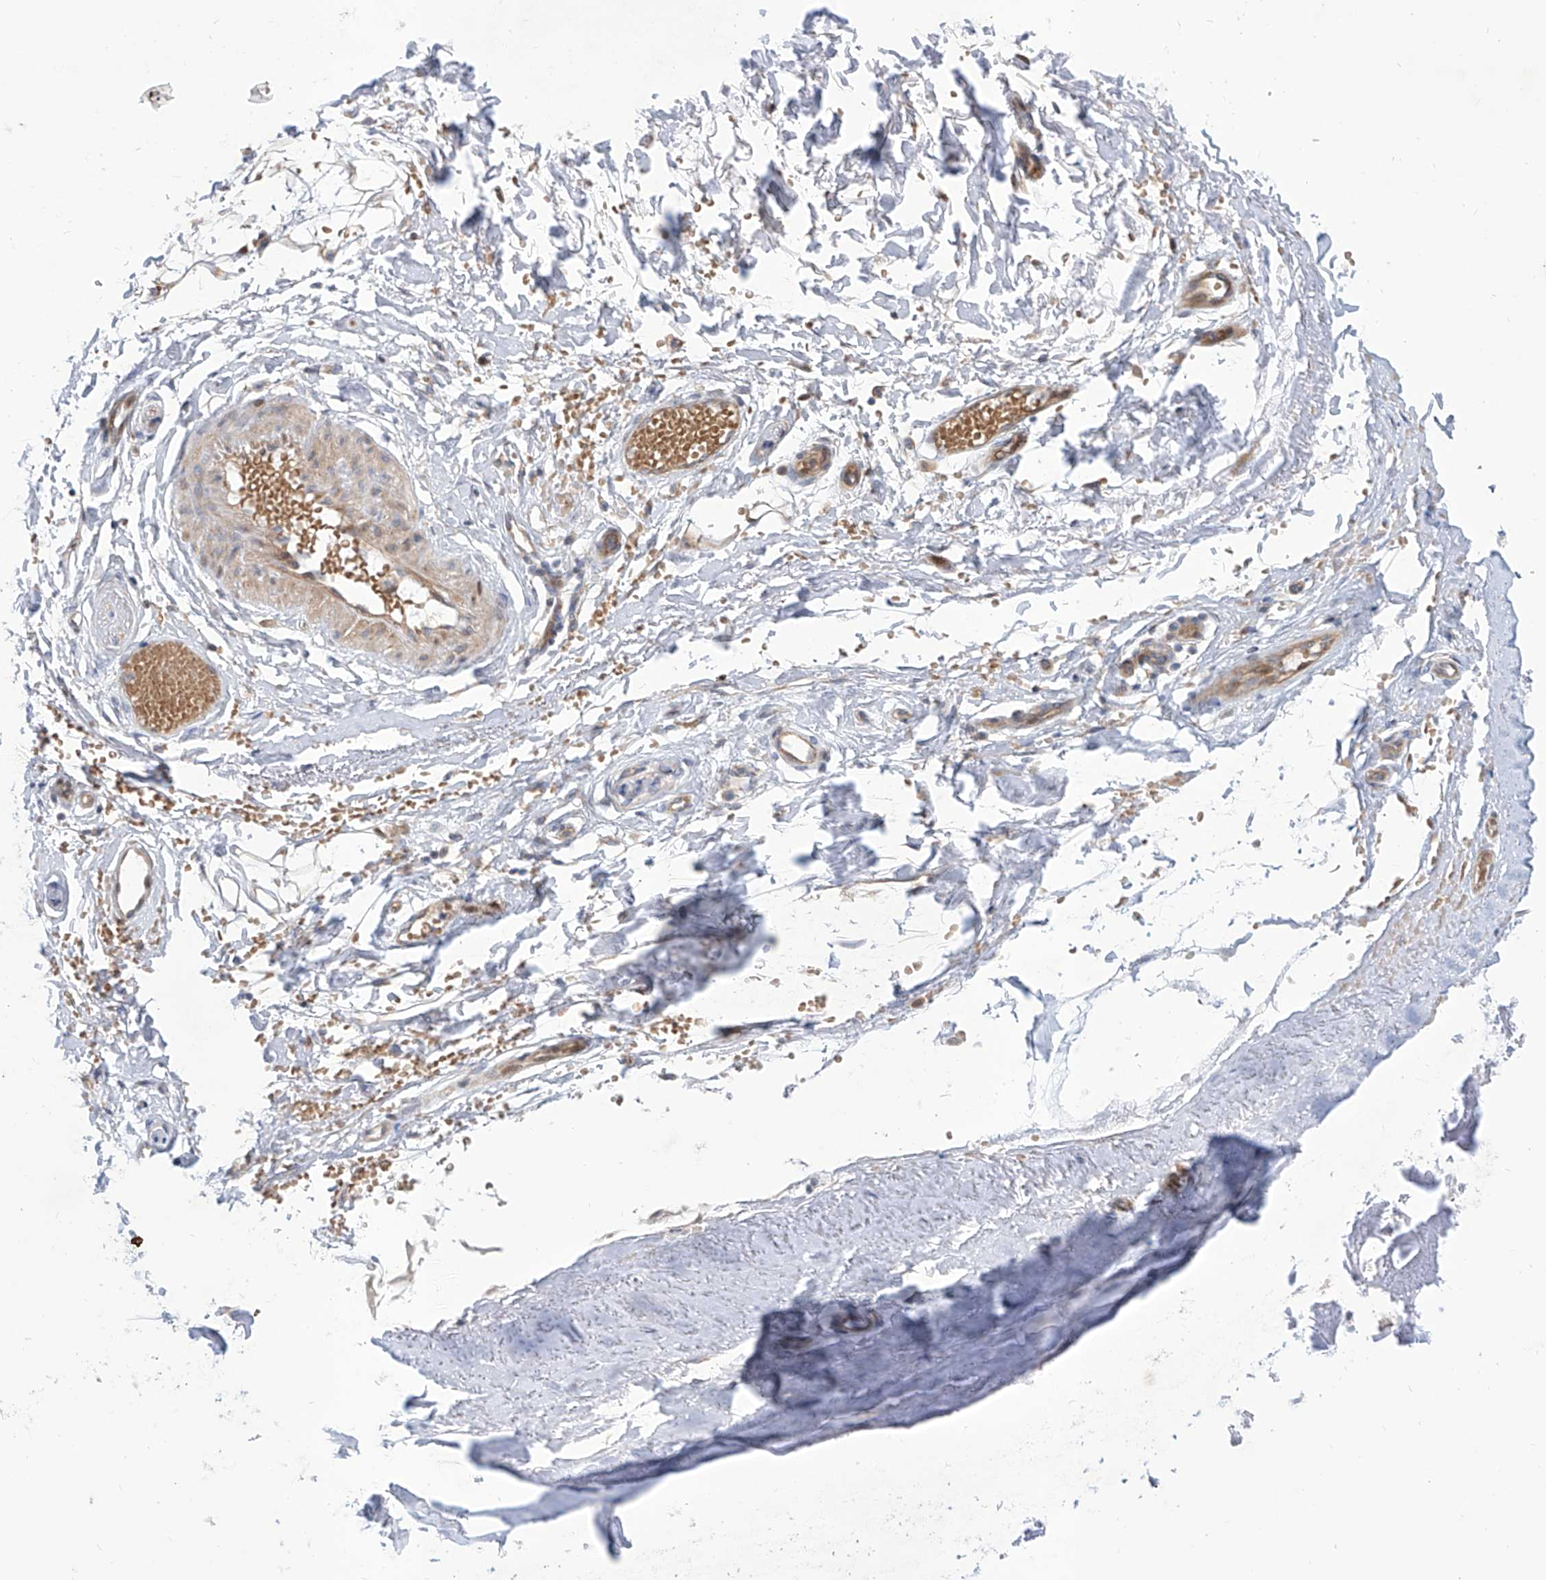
{"staining": {"intensity": "negative", "quantity": "none", "location": "none"}, "tissue": "adipose tissue", "cell_type": "Adipocytes", "image_type": "normal", "snomed": [{"axis": "morphology", "description": "Normal tissue, NOS"}, {"axis": "morphology", "description": "Basal cell carcinoma"}, {"axis": "topography", "description": "Skin"}], "caption": "High power microscopy histopathology image of an immunohistochemistry (IHC) photomicrograph of benign adipose tissue, revealing no significant staining in adipocytes.", "gene": "LRRC1", "patient": {"sex": "female", "age": 89}}